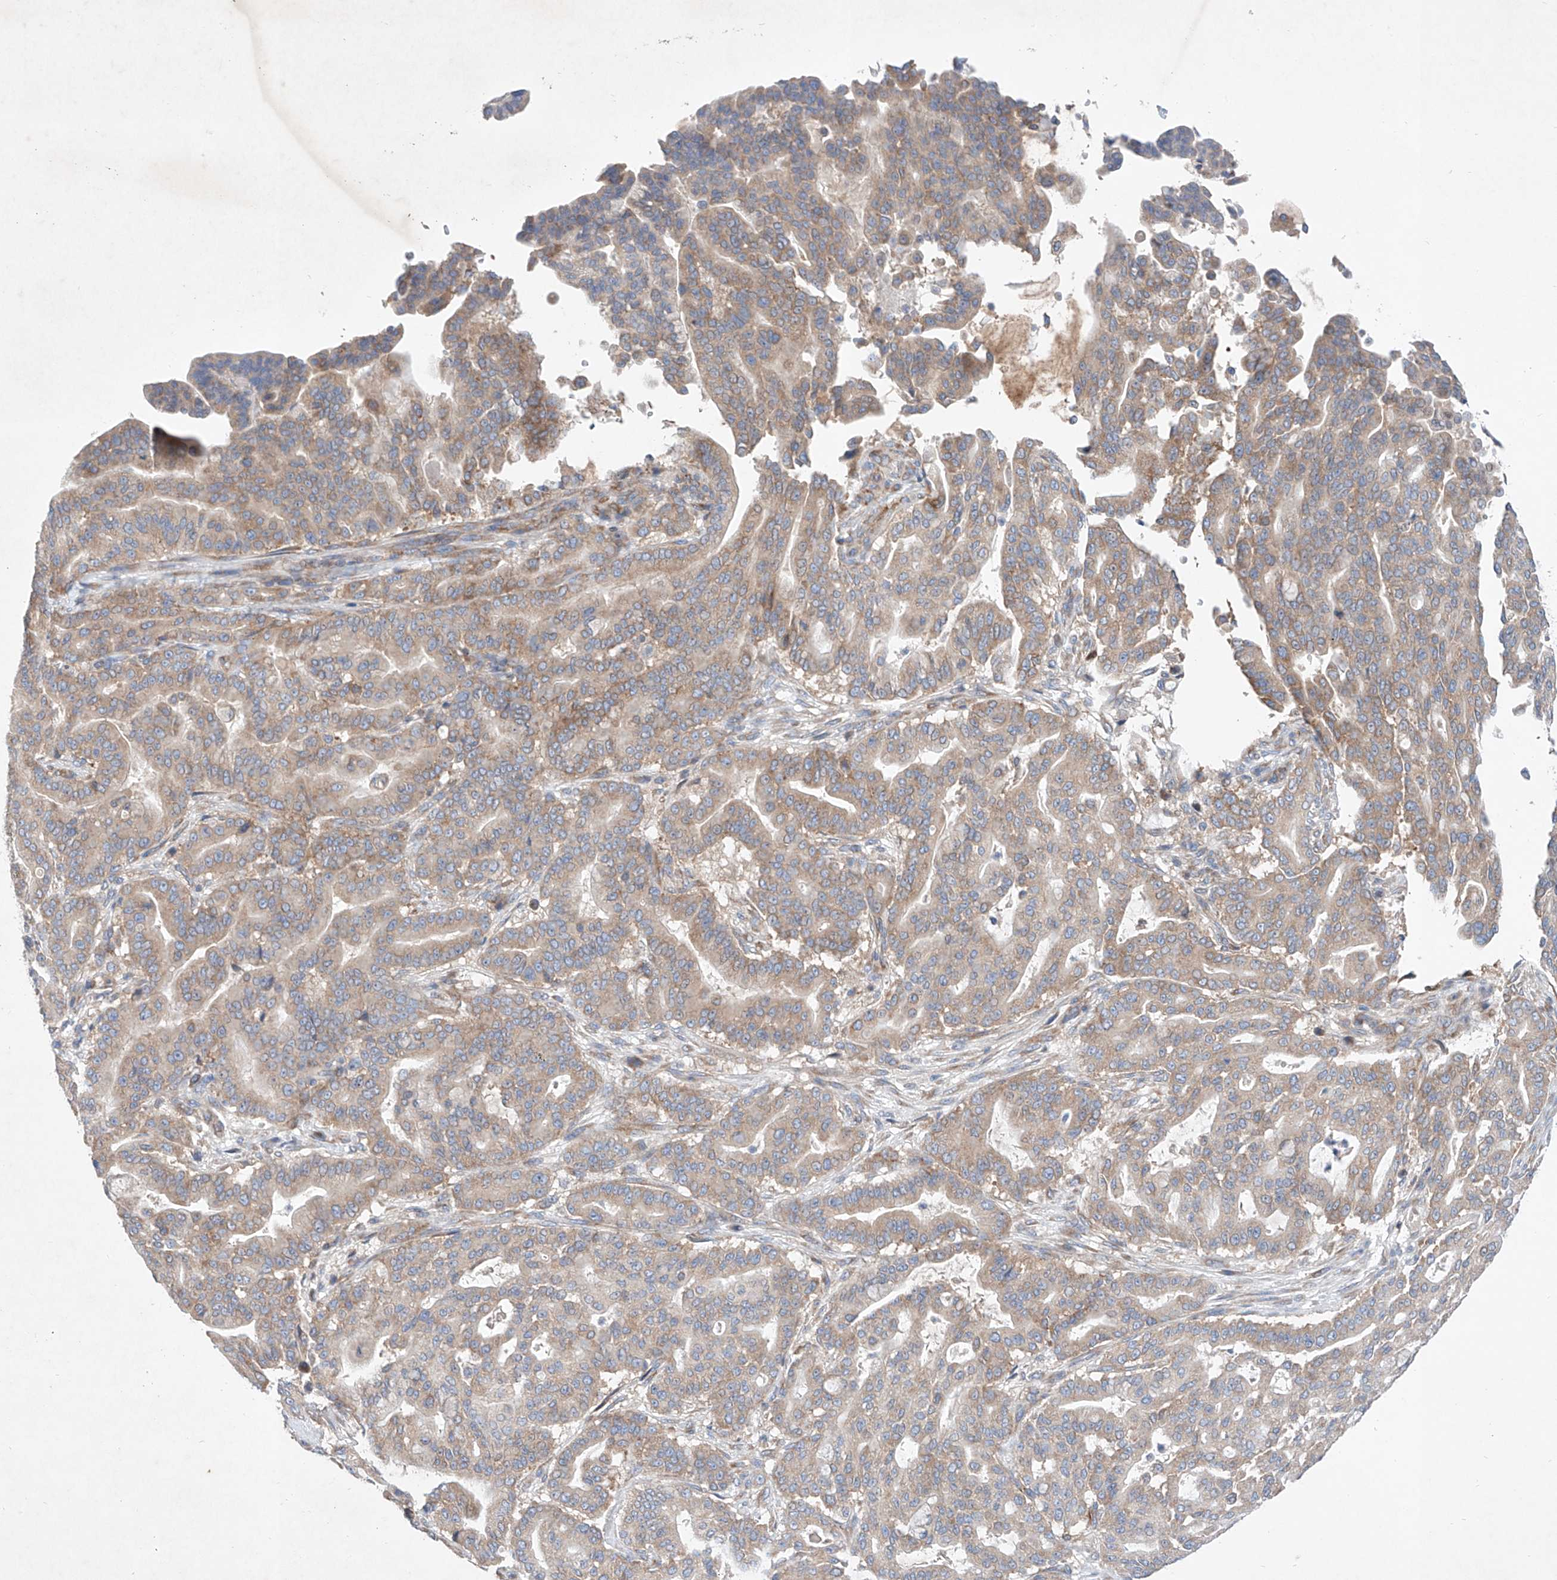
{"staining": {"intensity": "weak", "quantity": "25%-75%", "location": "cytoplasmic/membranous"}, "tissue": "pancreatic cancer", "cell_type": "Tumor cells", "image_type": "cancer", "snomed": [{"axis": "morphology", "description": "Adenocarcinoma, NOS"}, {"axis": "topography", "description": "Pancreas"}], "caption": "Protein expression analysis of pancreatic cancer (adenocarcinoma) displays weak cytoplasmic/membranous positivity in about 25%-75% of tumor cells.", "gene": "FASTK", "patient": {"sex": "male", "age": 63}}